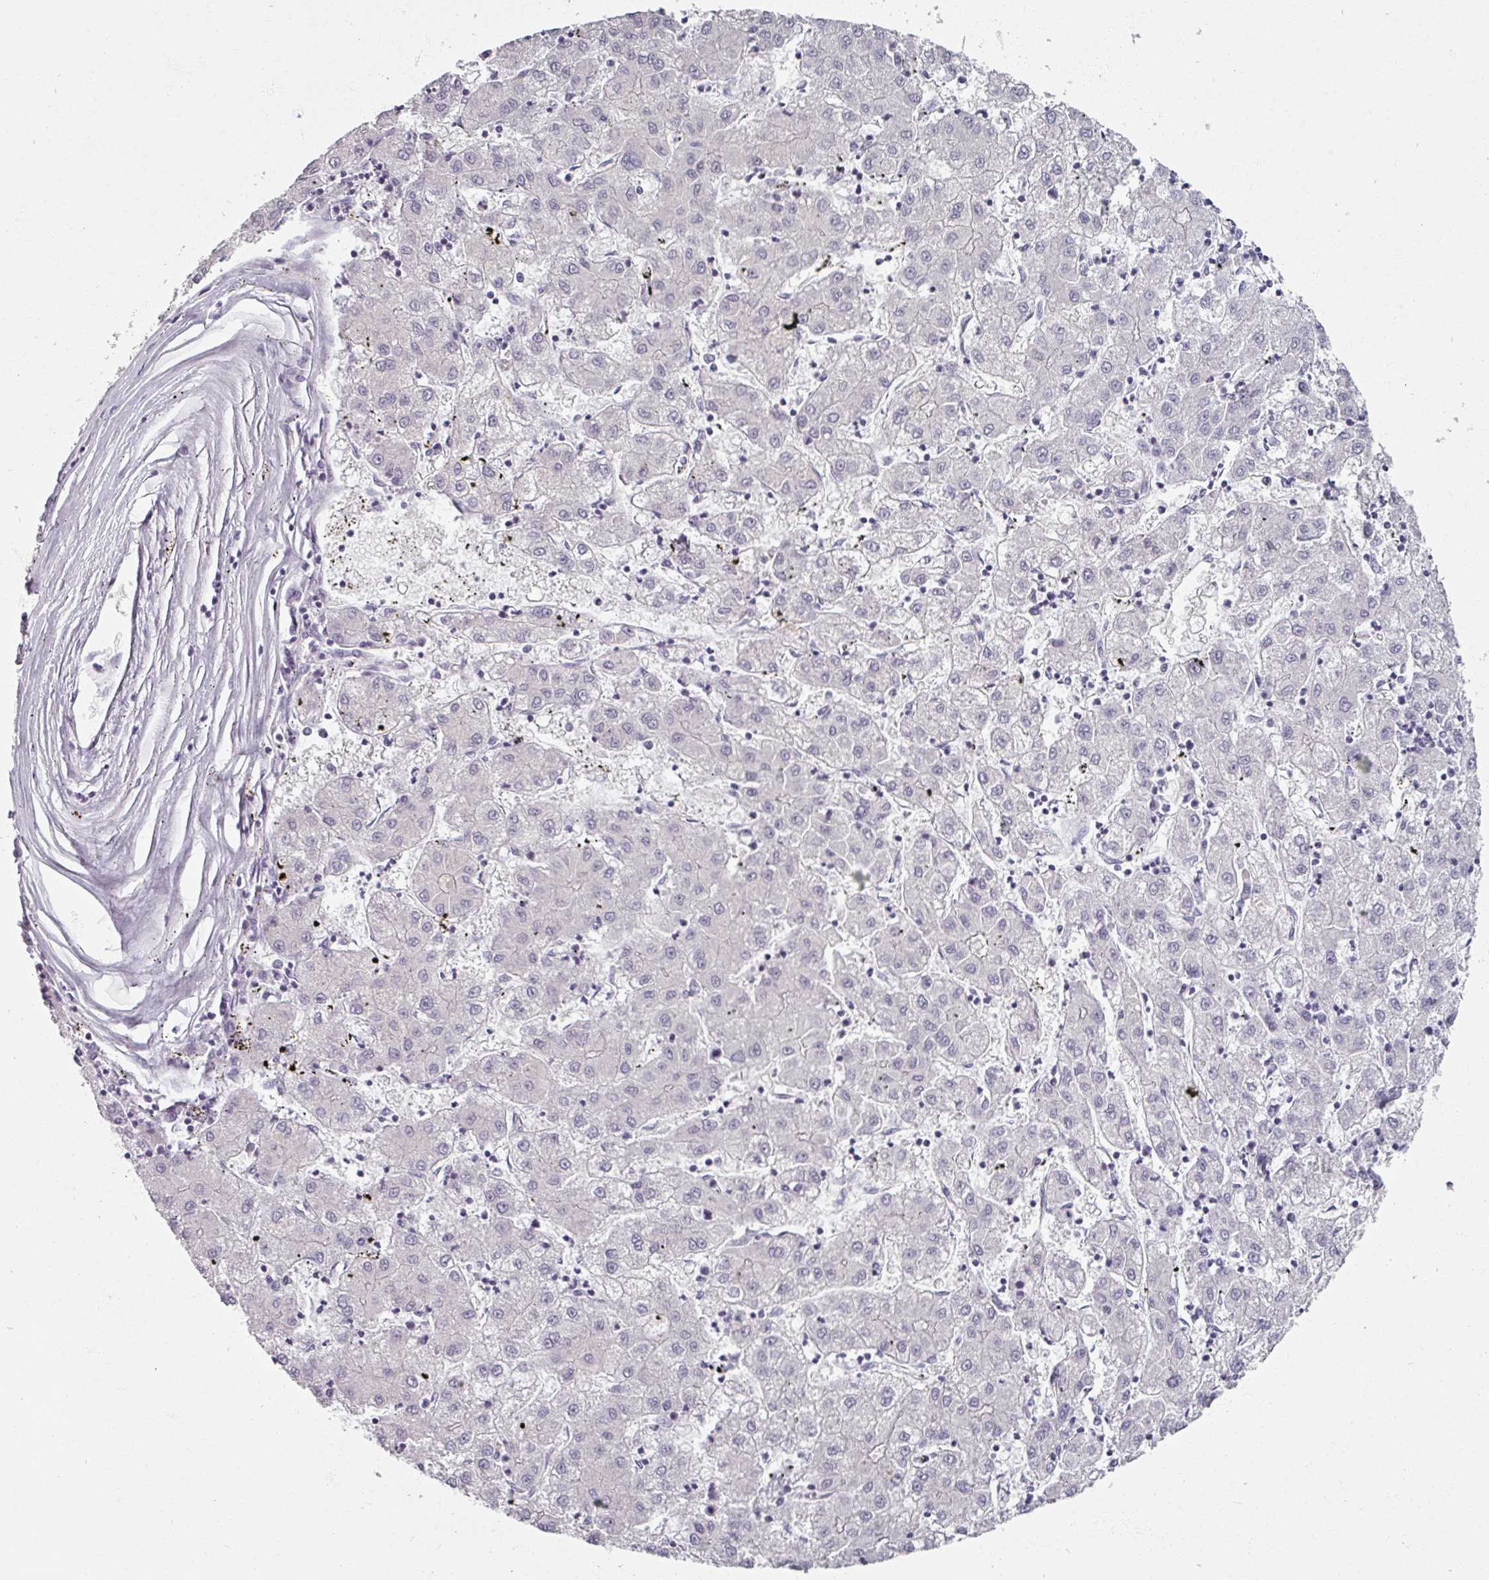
{"staining": {"intensity": "negative", "quantity": "none", "location": "none"}, "tissue": "liver cancer", "cell_type": "Tumor cells", "image_type": "cancer", "snomed": [{"axis": "morphology", "description": "Carcinoma, Hepatocellular, NOS"}, {"axis": "topography", "description": "Liver"}], "caption": "Tumor cells are negative for brown protein staining in hepatocellular carcinoma (liver).", "gene": "RIPOR3", "patient": {"sex": "male", "age": 72}}